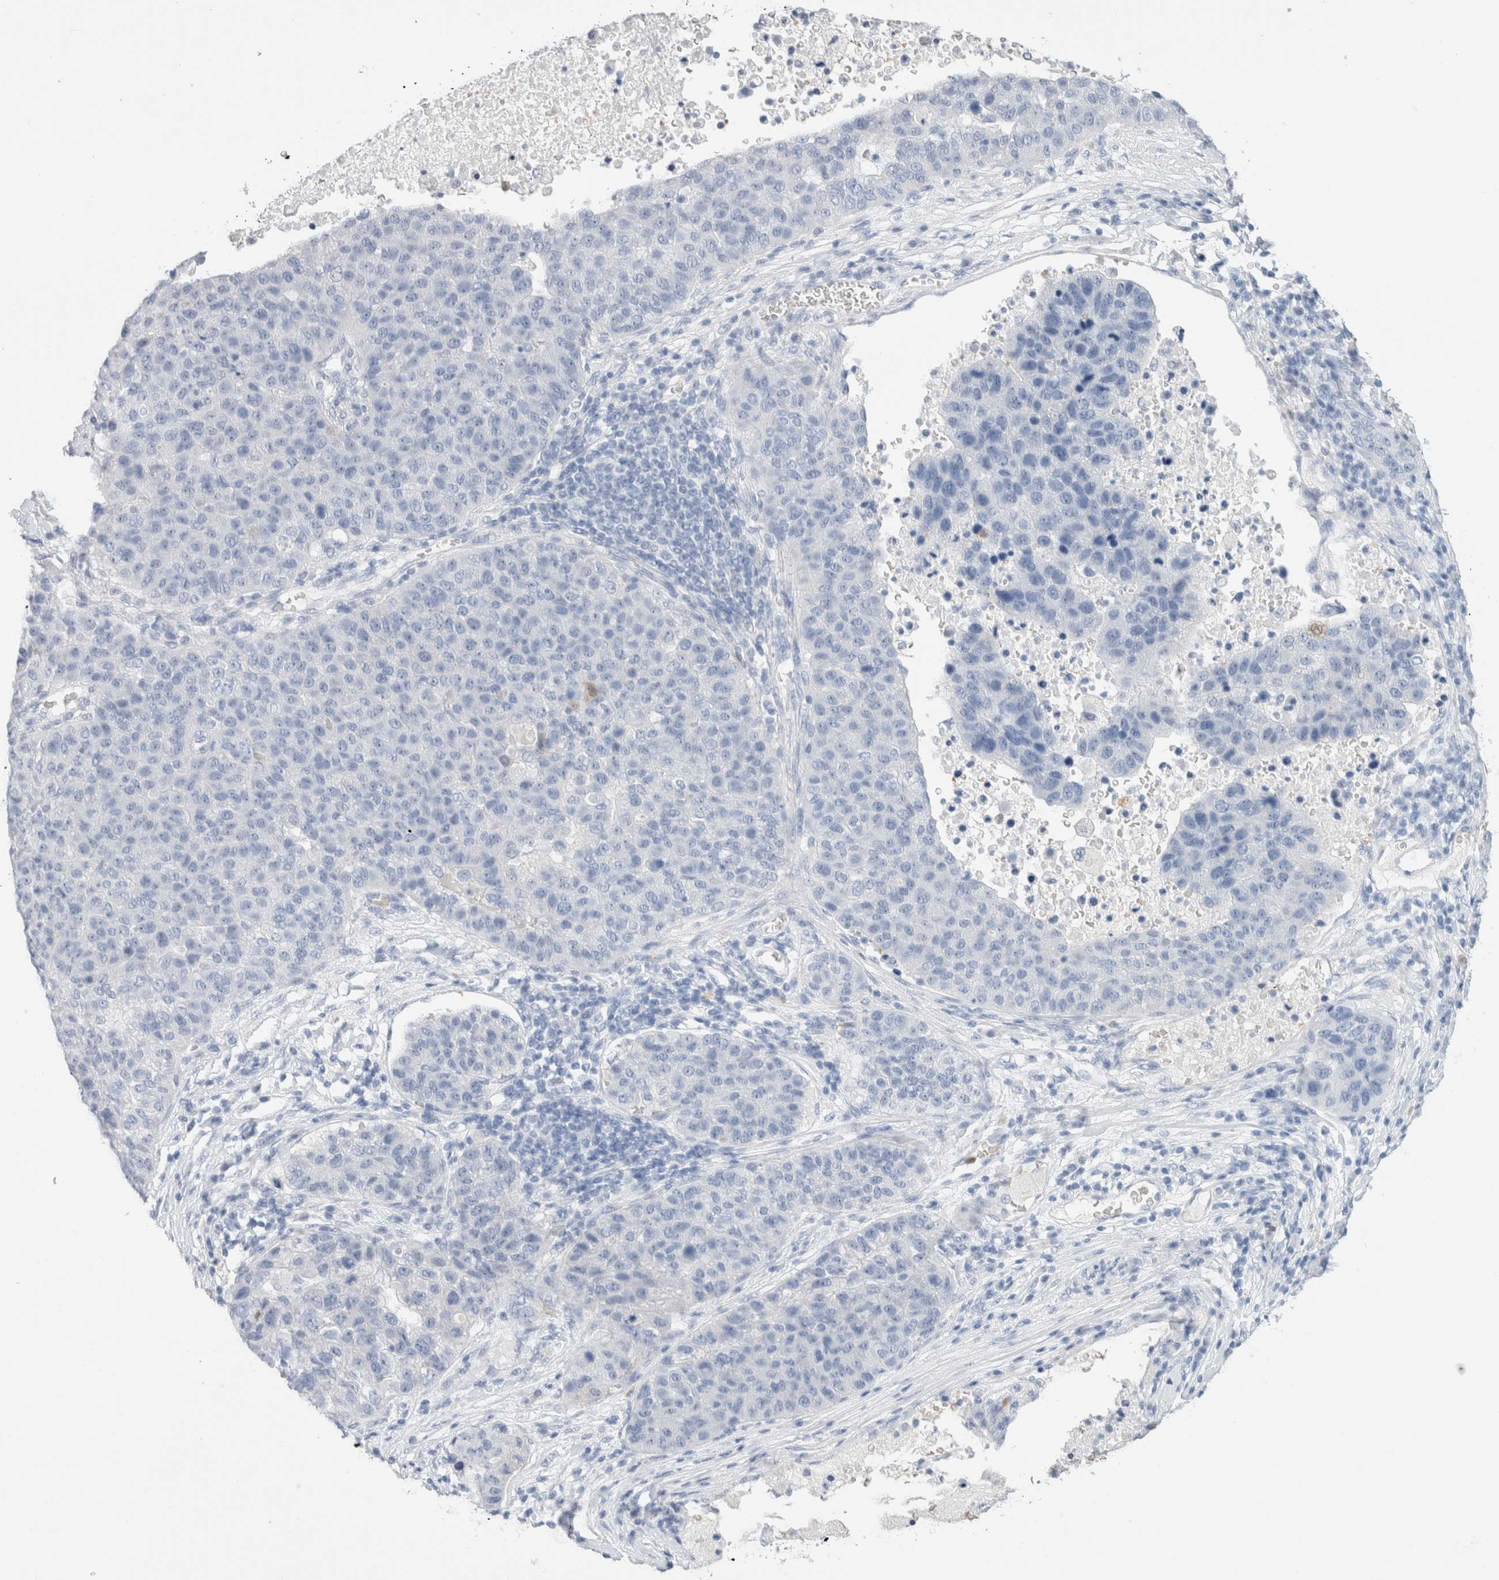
{"staining": {"intensity": "negative", "quantity": "none", "location": "none"}, "tissue": "pancreatic cancer", "cell_type": "Tumor cells", "image_type": "cancer", "snomed": [{"axis": "morphology", "description": "Adenocarcinoma, NOS"}, {"axis": "topography", "description": "Pancreas"}], "caption": "This is a photomicrograph of immunohistochemistry (IHC) staining of pancreatic cancer, which shows no expression in tumor cells. (Stains: DAB (3,3'-diaminobenzidine) immunohistochemistry with hematoxylin counter stain, Microscopy: brightfield microscopy at high magnification).", "gene": "ARG1", "patient": {"sex": "female", "age": 61}}